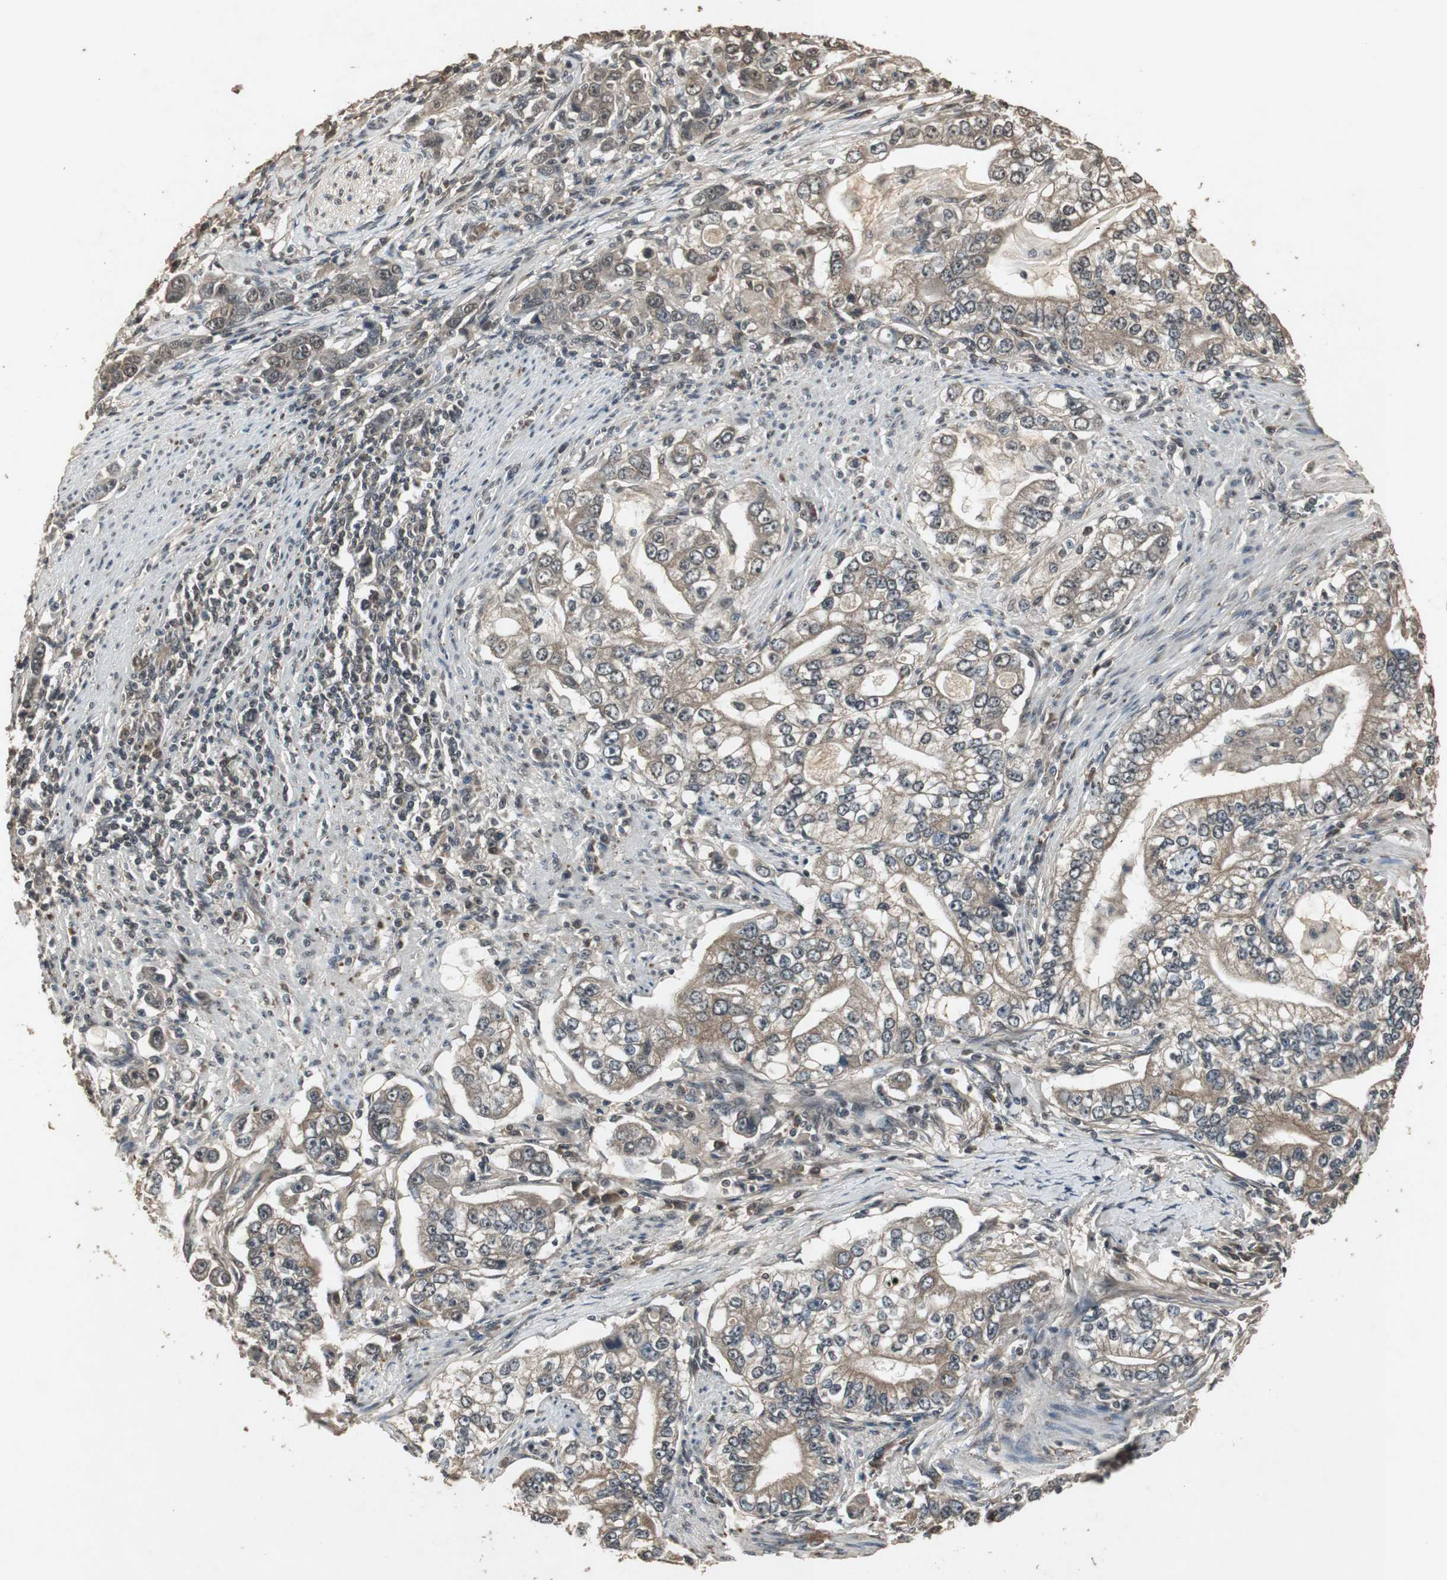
{"staining": {"intensity": "moderate", "quantity": ">75%", "location": "cytoplasmic/membranous,nuclear"}, "tissue": "stomach cancer", "cell_type": "Tumor cells", "image_type": "cancer", "snomed": [{"axis": "morphology", "description": "Adenocarcinoma, NOS"}, {"axis": "topography", "description": "Stomach, lower"}], "caption": "Stomach cancer stained with DAB immunohistochemistry (IHC) exhibits medium levels of moderate cytoplasmic/membranous and nuclear positivity in approximately >75% of tumor cells.", "gene": "EMX1", "patient": {"sex": "female", "age": 72}}